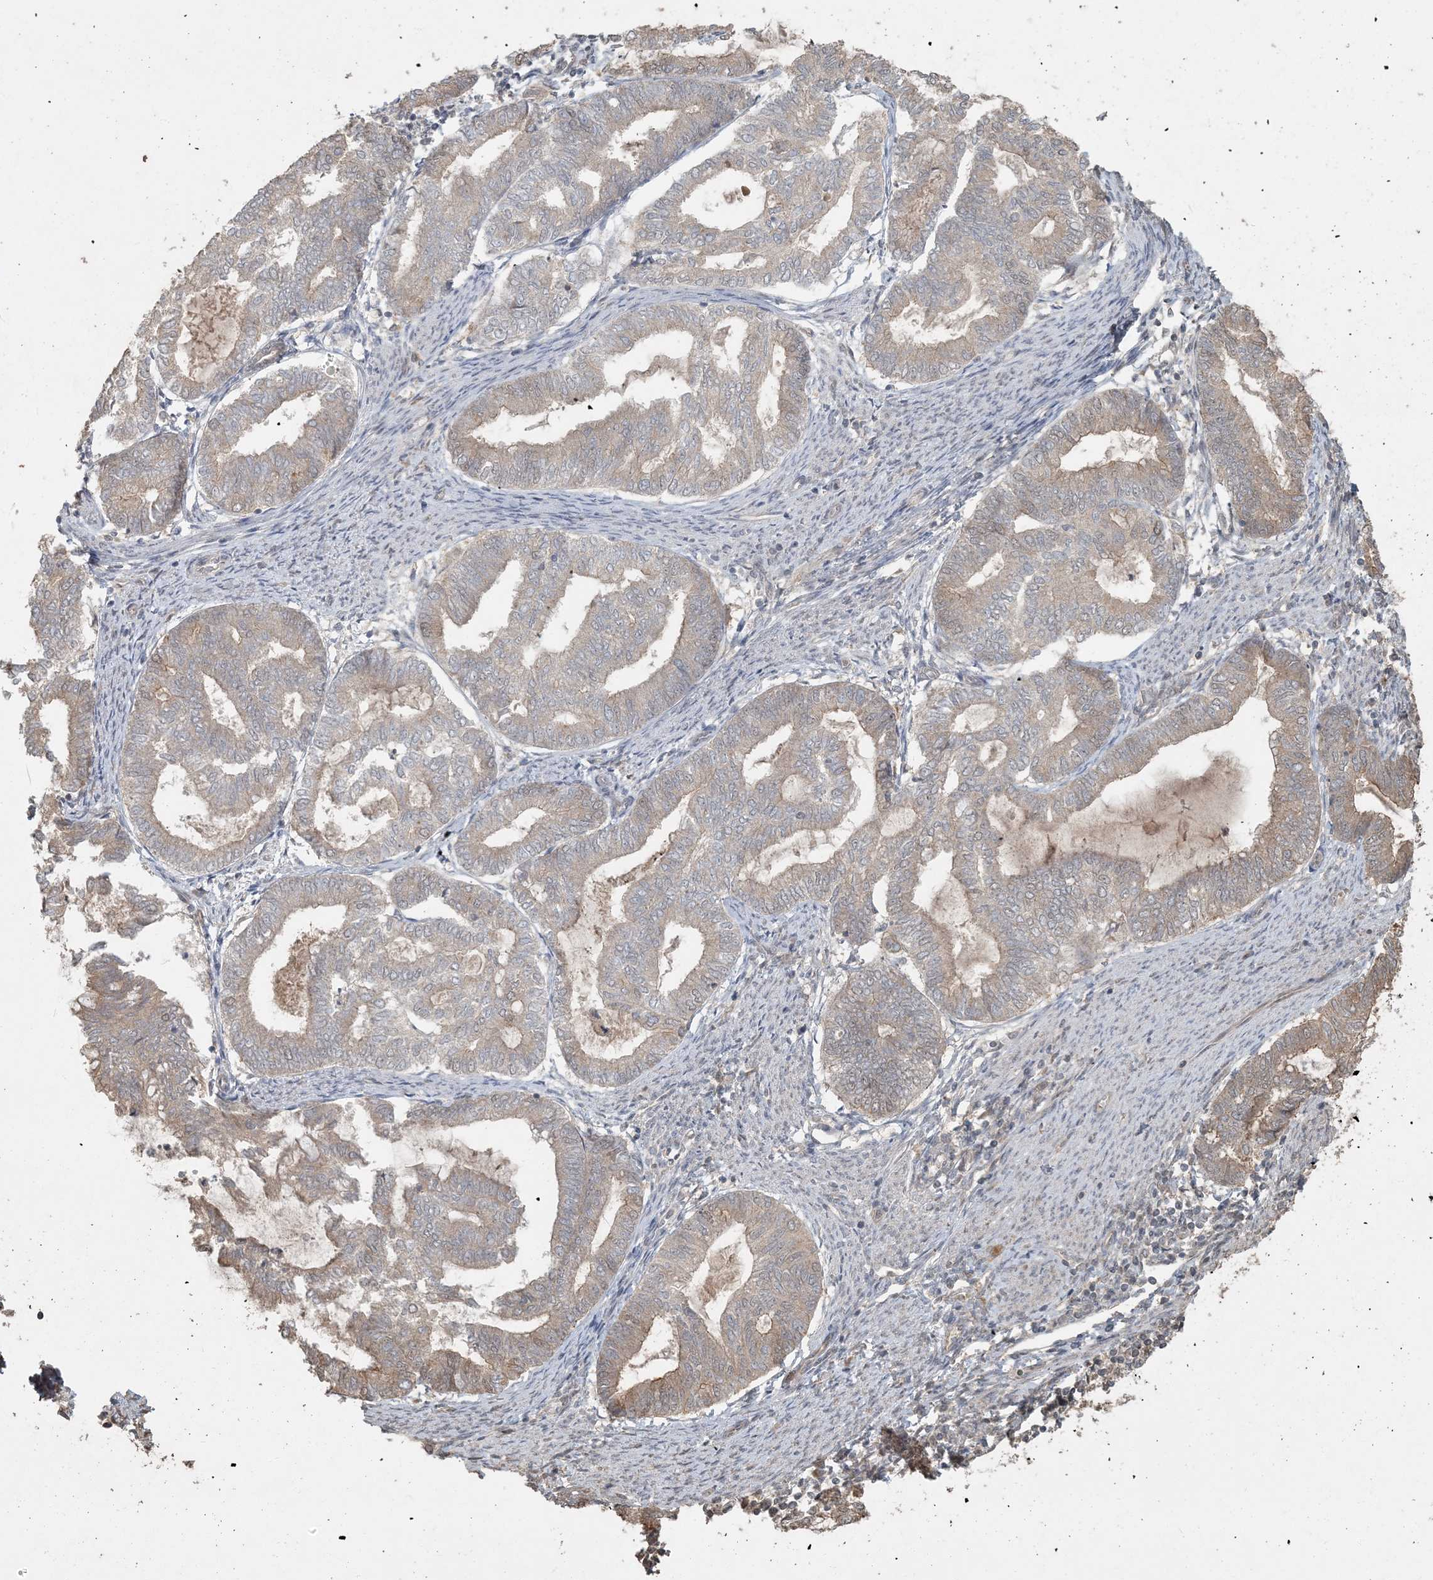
{"staining": {"intensity": "weak", "quantity": "25%-75%", "location": "cytoplasmic/membranous"}, "tissue": "endometrial cancer", "cell_type": "Tumor cells", "image_type": "cancer", "snomed": [{"axis": "morphology", "description": "Adenocarcinoma, NOS"}, {"axis": "topography", "description": "Endometrium"}], "caption": "The immunohistochemical stain labels weak cytoplasmic/membranous expression in tumor cells of endometrial adenocarcinoma tissue.", "gene": "AK9", "patient": {"sex": "female", "age": 79}}